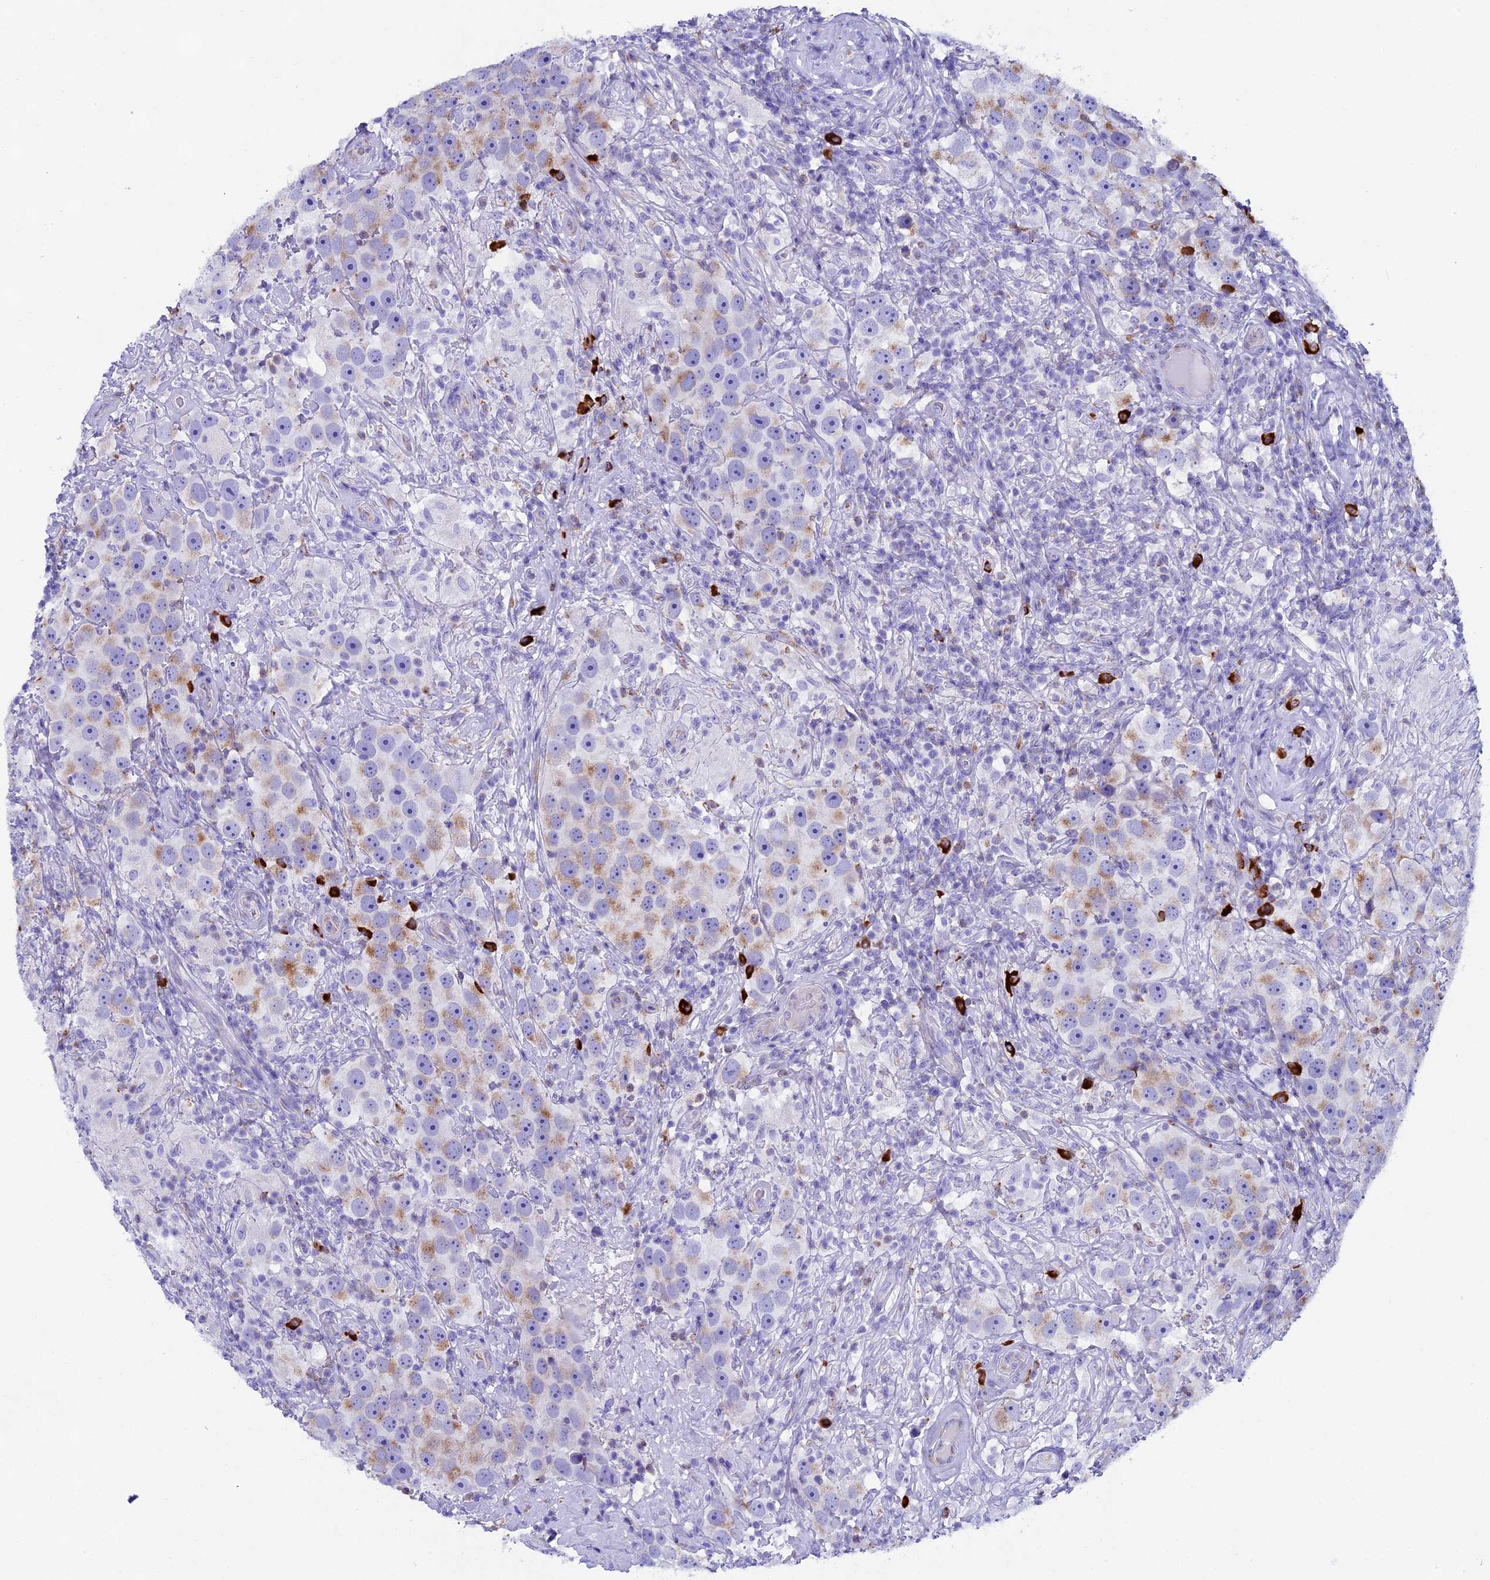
{"staining": {"intensity": "moderate", "quantity": "25%-75%", "location": "cytoplasmic/membranous"}, "tissue": "testis cancer", "cell_type": "Tumor cells", "image_type": "cancer", "snomed": [{"axis": "morphology", "description": "Seminoma, NOS"}, {"axis": "topography", "description": "Testis"}], "caption": "Protein expression analysis of testis cancer (seminoma) shows moderate cytoplasmic/membranous positivity in about 25%-75% of tumor cells.", "gene": "FKBP11", "patient": {"sex": "male", "age": 49}}